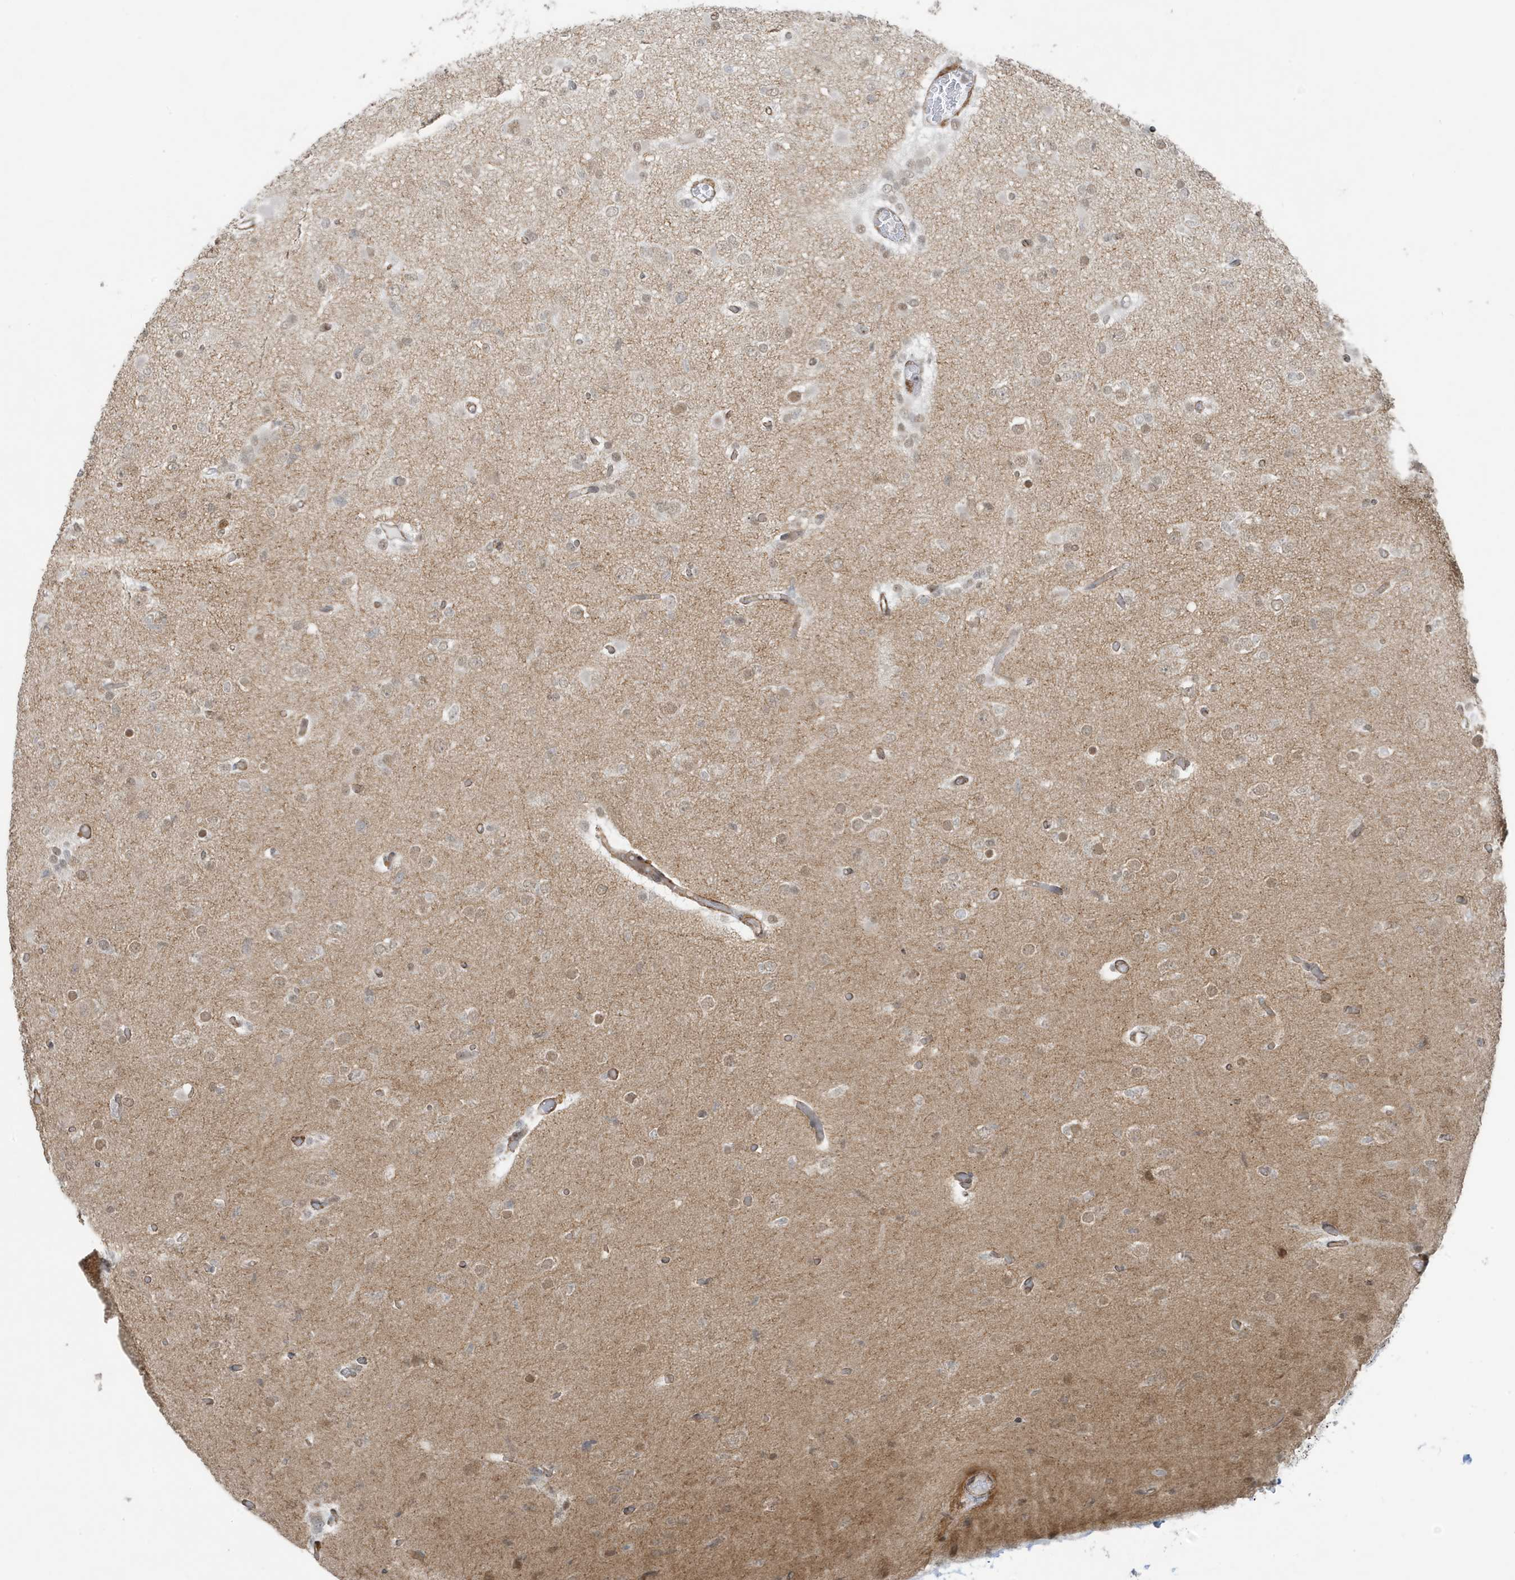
{"staining": {"intensity": "weak", "quantity": "<25%", "location": "cytoplasmic/membranous,nuclear"}, "tissue": "glioma", "cell_type": "Tumor cells", "image_type": "cancer", "snomed": [{"axis": "morphology", "description": "Glioma, malignant, Low grade"}, {"axis": "topography", "description": "Brain"}], "caption": "This is an immunohistochemistry (IHC) micrograph of malignant low-grade glioma. There is no positivity in tumor cells.", "gene": "CHCHD4", "patient": {"sex": "female", "age": 22}}